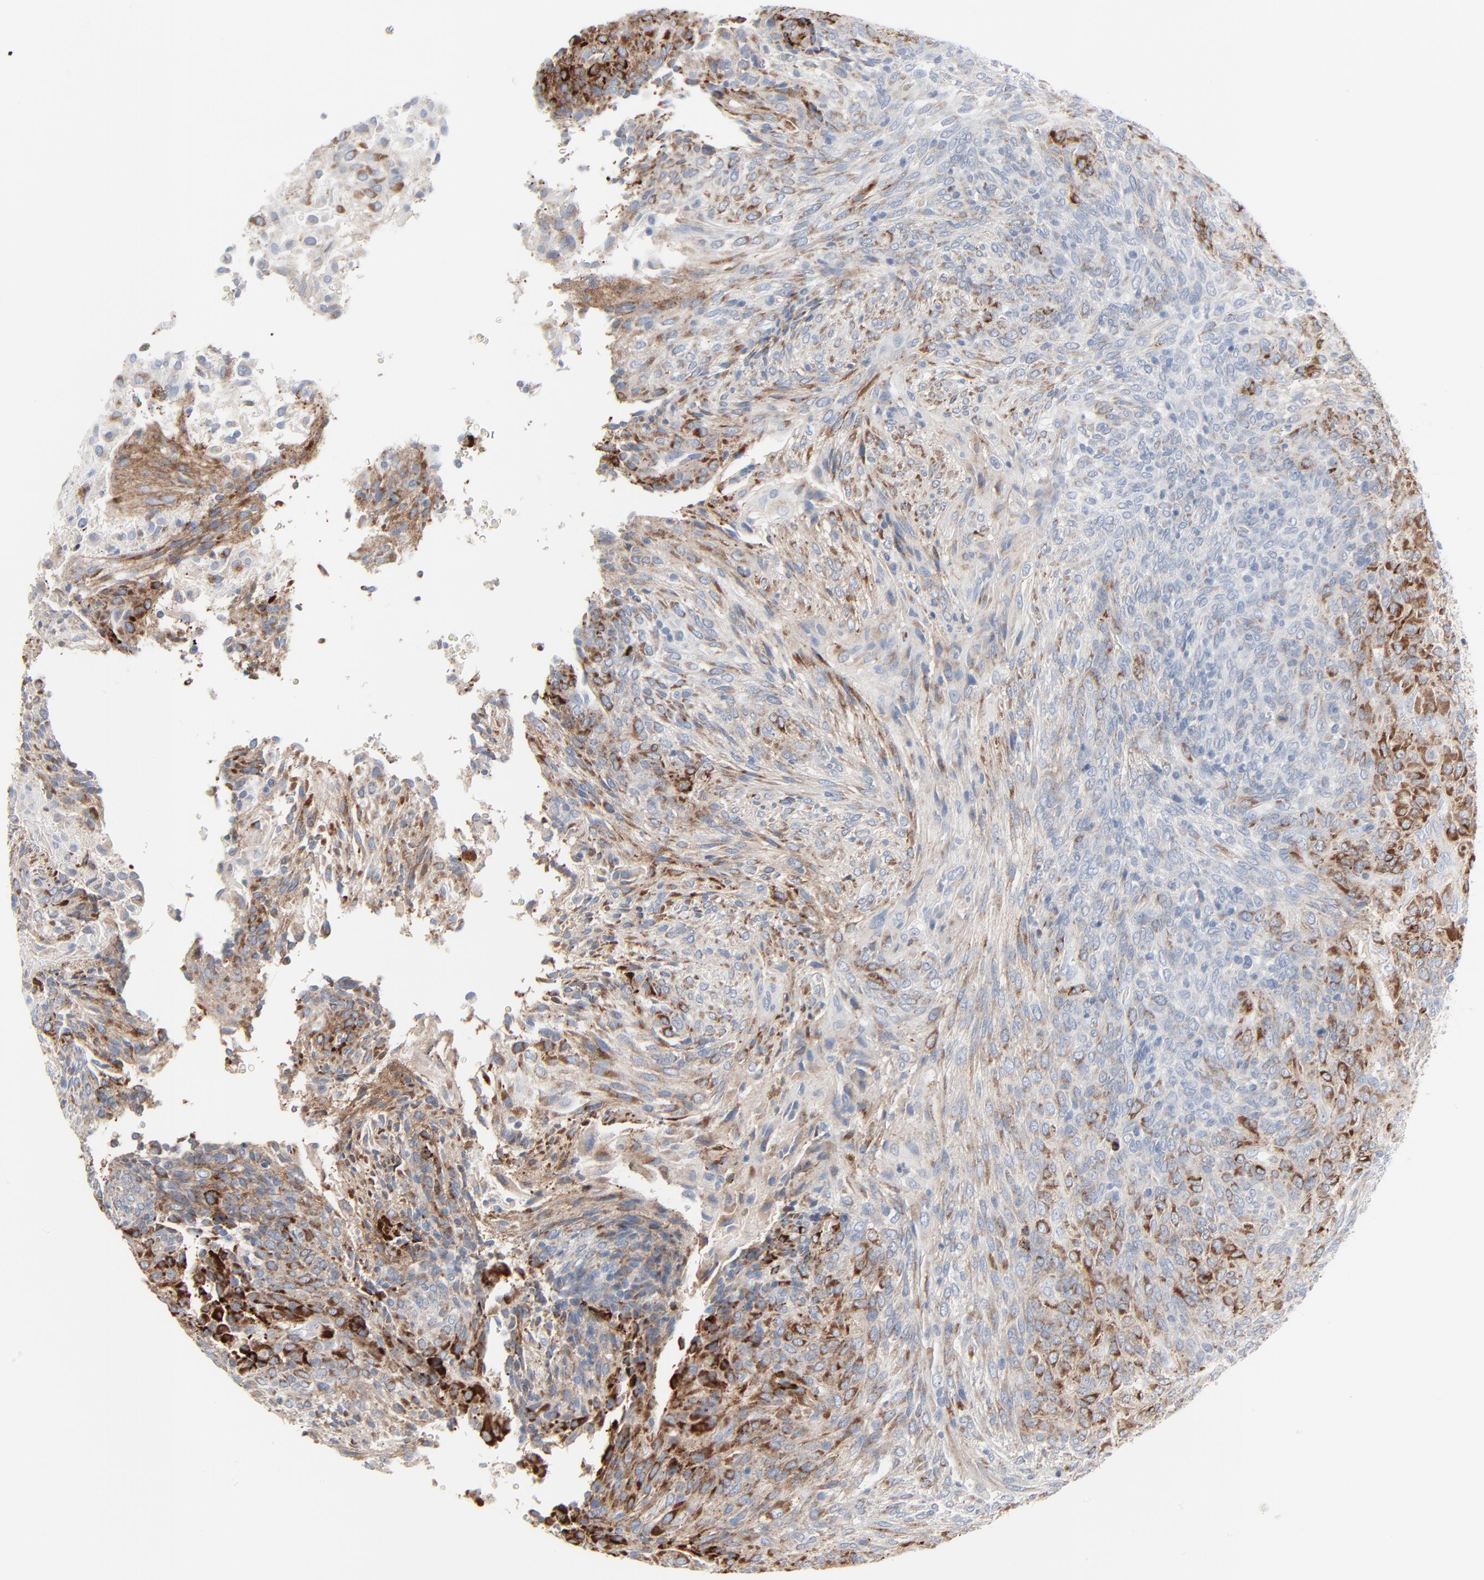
{"staining": {"intensity": "moderate", "quantity": "25%-75%", "location": "cytoplasmic/membranous"}, "tissue": "glioma", "cell_type": "Tumor cells", "image_type": "cancer", "snomed": [{"axis": "morphology", "description": "Glioma, malignant, High grade"}, {"axis": "topography", "description": "Cerebral cortex"}], "caption": "Immunohistochemistry histopathology image of neoplastic tissue: human glioma stained using immunohistochemistry (IHC) demonstrates medium levels of moderate protein expression localized specifically in the cytoplasmic/membranous of tumor cells, appearing as a cytoplasmic/membranous brown color.", "gene": "BGN", "patient": {"sex": "female", "age": 55}}